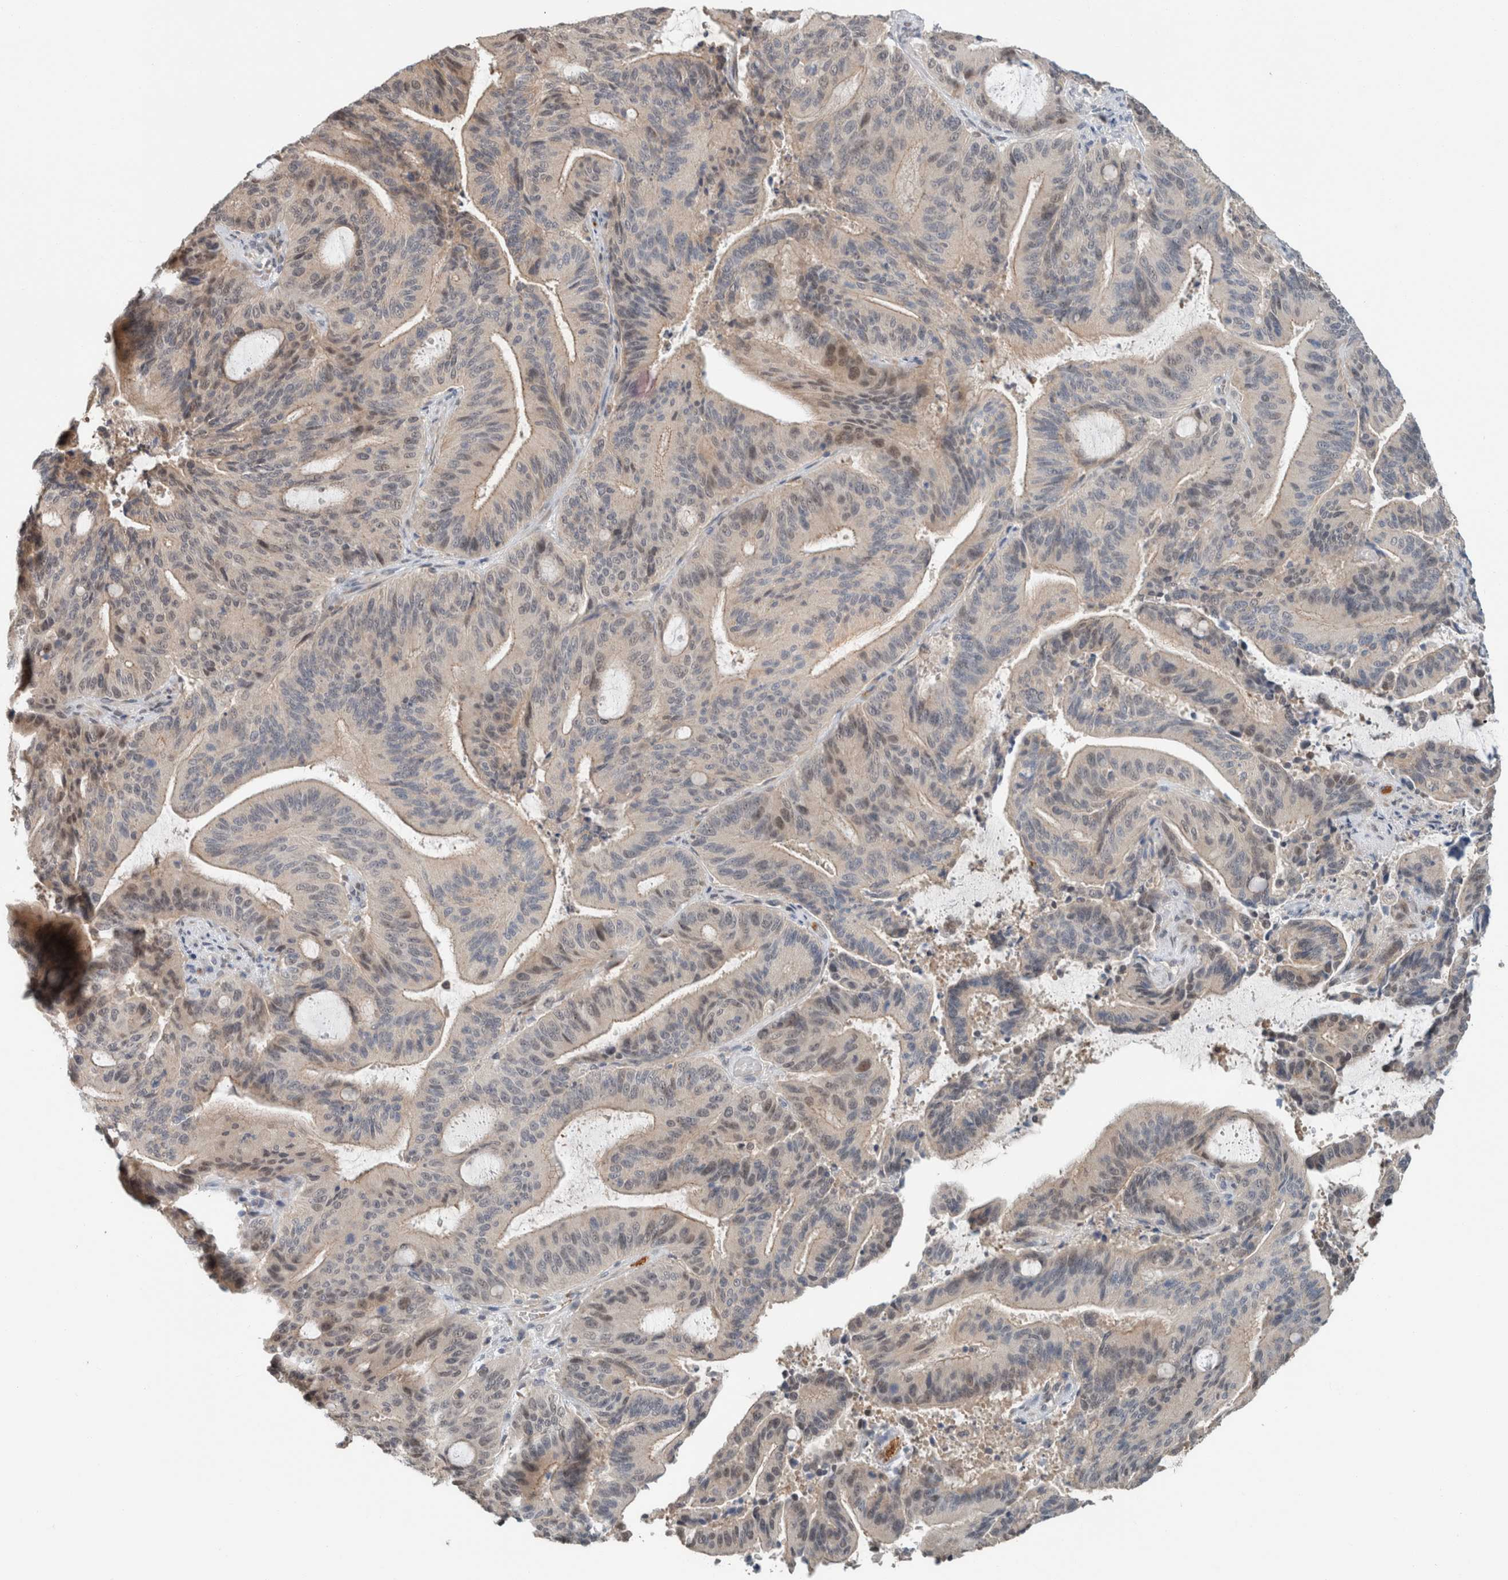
{"staining": {"intensity": "weak", "quantity": "25%-75%", "location": "cytoplasmic/membranous,nuclear"}, "tissue": "liver cancer", "cell_type": "Tumor cells", "image_type": "cancer", "snomed": [{"axis": "morphology", "description": "Normal tissue, NOS"}, {"axis": "morphology", "description": "Cholangiocarcinoma"}, {"axis": "topography", "description": "Liver"}, {"axis": "topography", "description": "Peripheral nerve tissue"}], "caption": "This is an image of immunohistochemistry staining of liver cholangiocarcinoma, which shows weak staining in the cytoplasmic/membranous and nuclear of tumor cells.", "gene": "CRAT", "patient": {"sex": "female", "age": 73}}